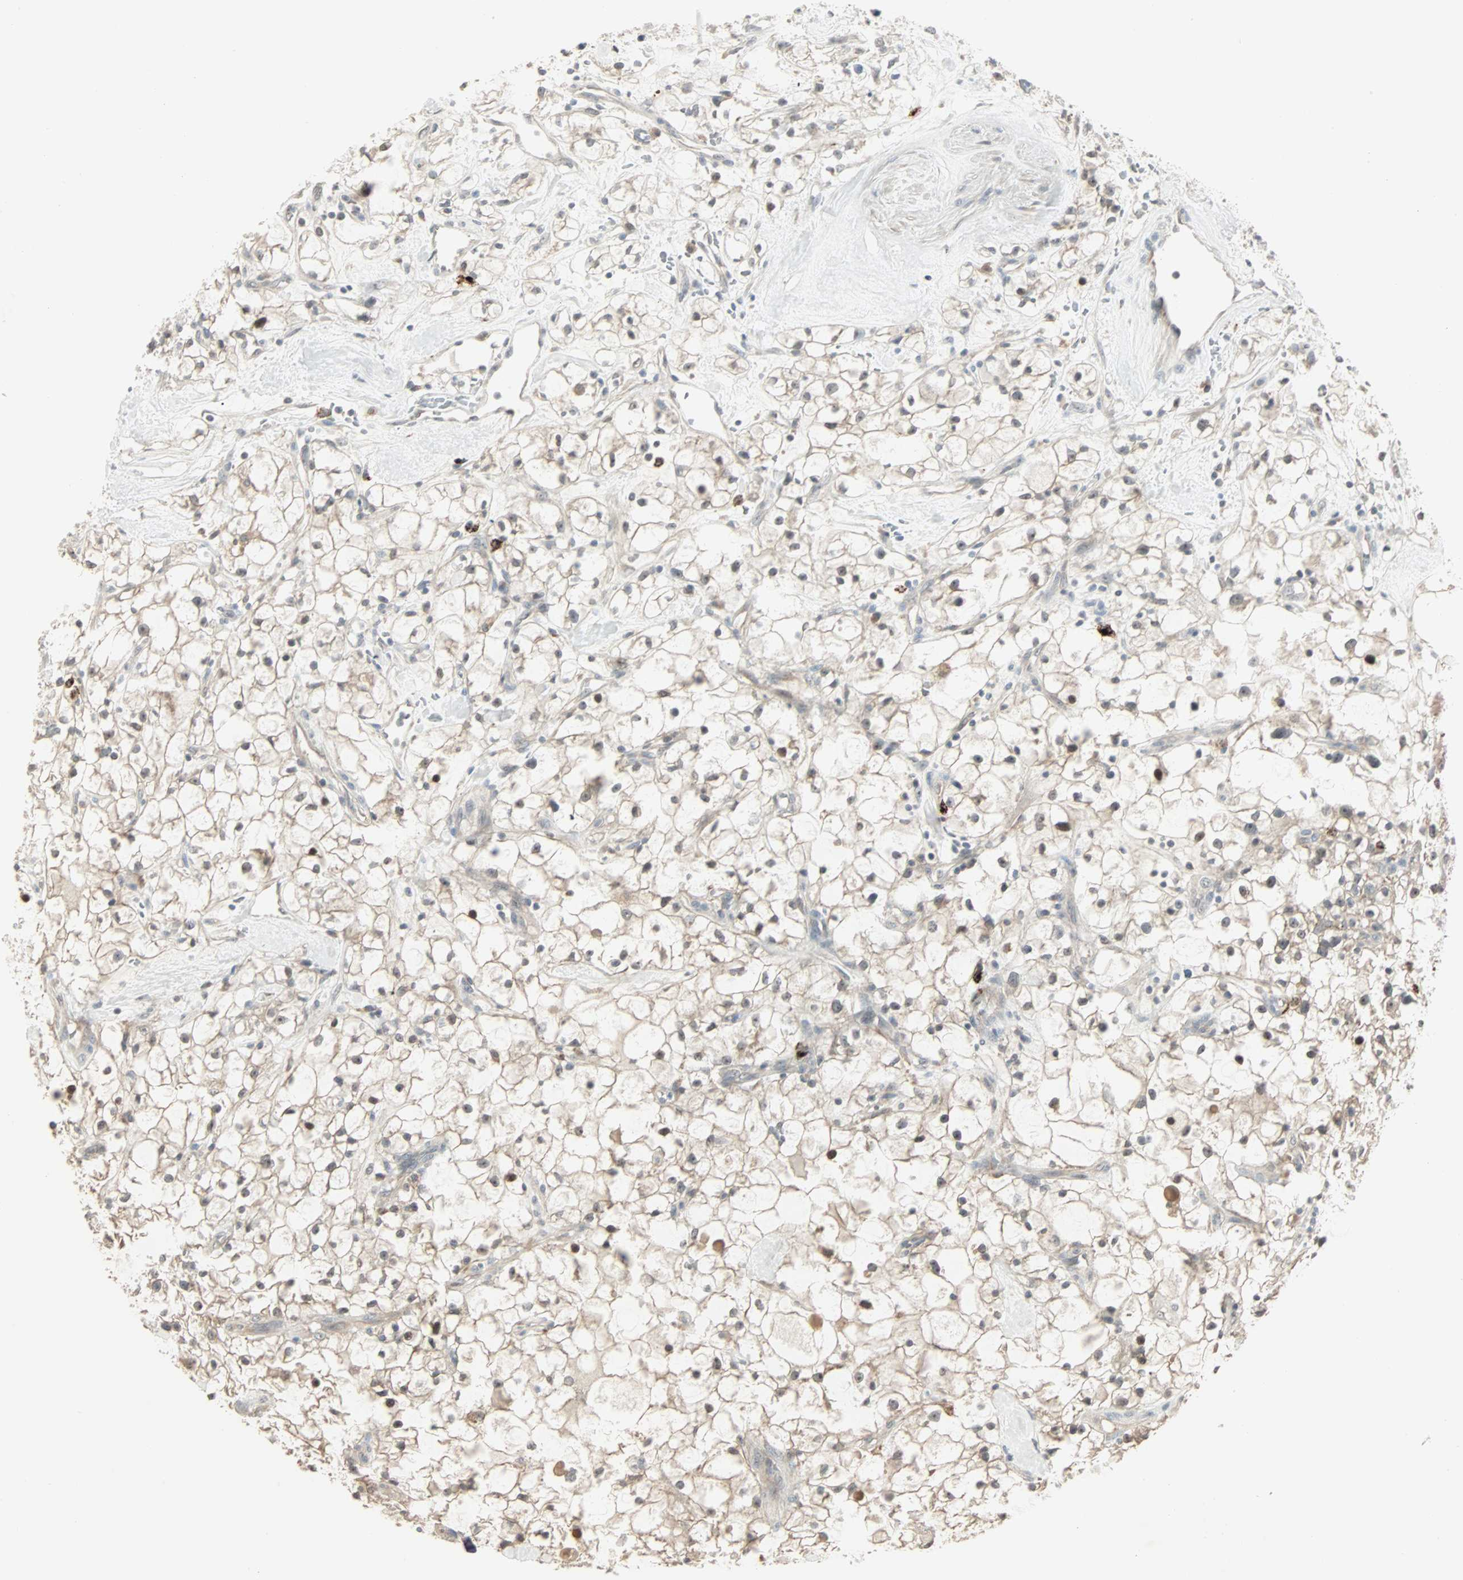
{"staining": {"intensity": "moderate", "quantity": ">75%", "location": "cytoplasmic/membranous,nuclear"}, "tissue": "renal cancer", "cell_type": "Tumor cells", "image_type": "cancer", "snomed": [{"axis": "morphology", "description": "Adenocarcinoma, NOS"}, {"axis": "topography", "description": "Kidney"}], "caption": "DAB immunohistochemical staining of human renal cancer (adenocarcinoma) demonstrates moderate cytoplasmic/membranous and nuclear protein staining in about >75% of tumor cells.", "gene": "KDM4A", "patient": {"sex": "female", "age": 60}}